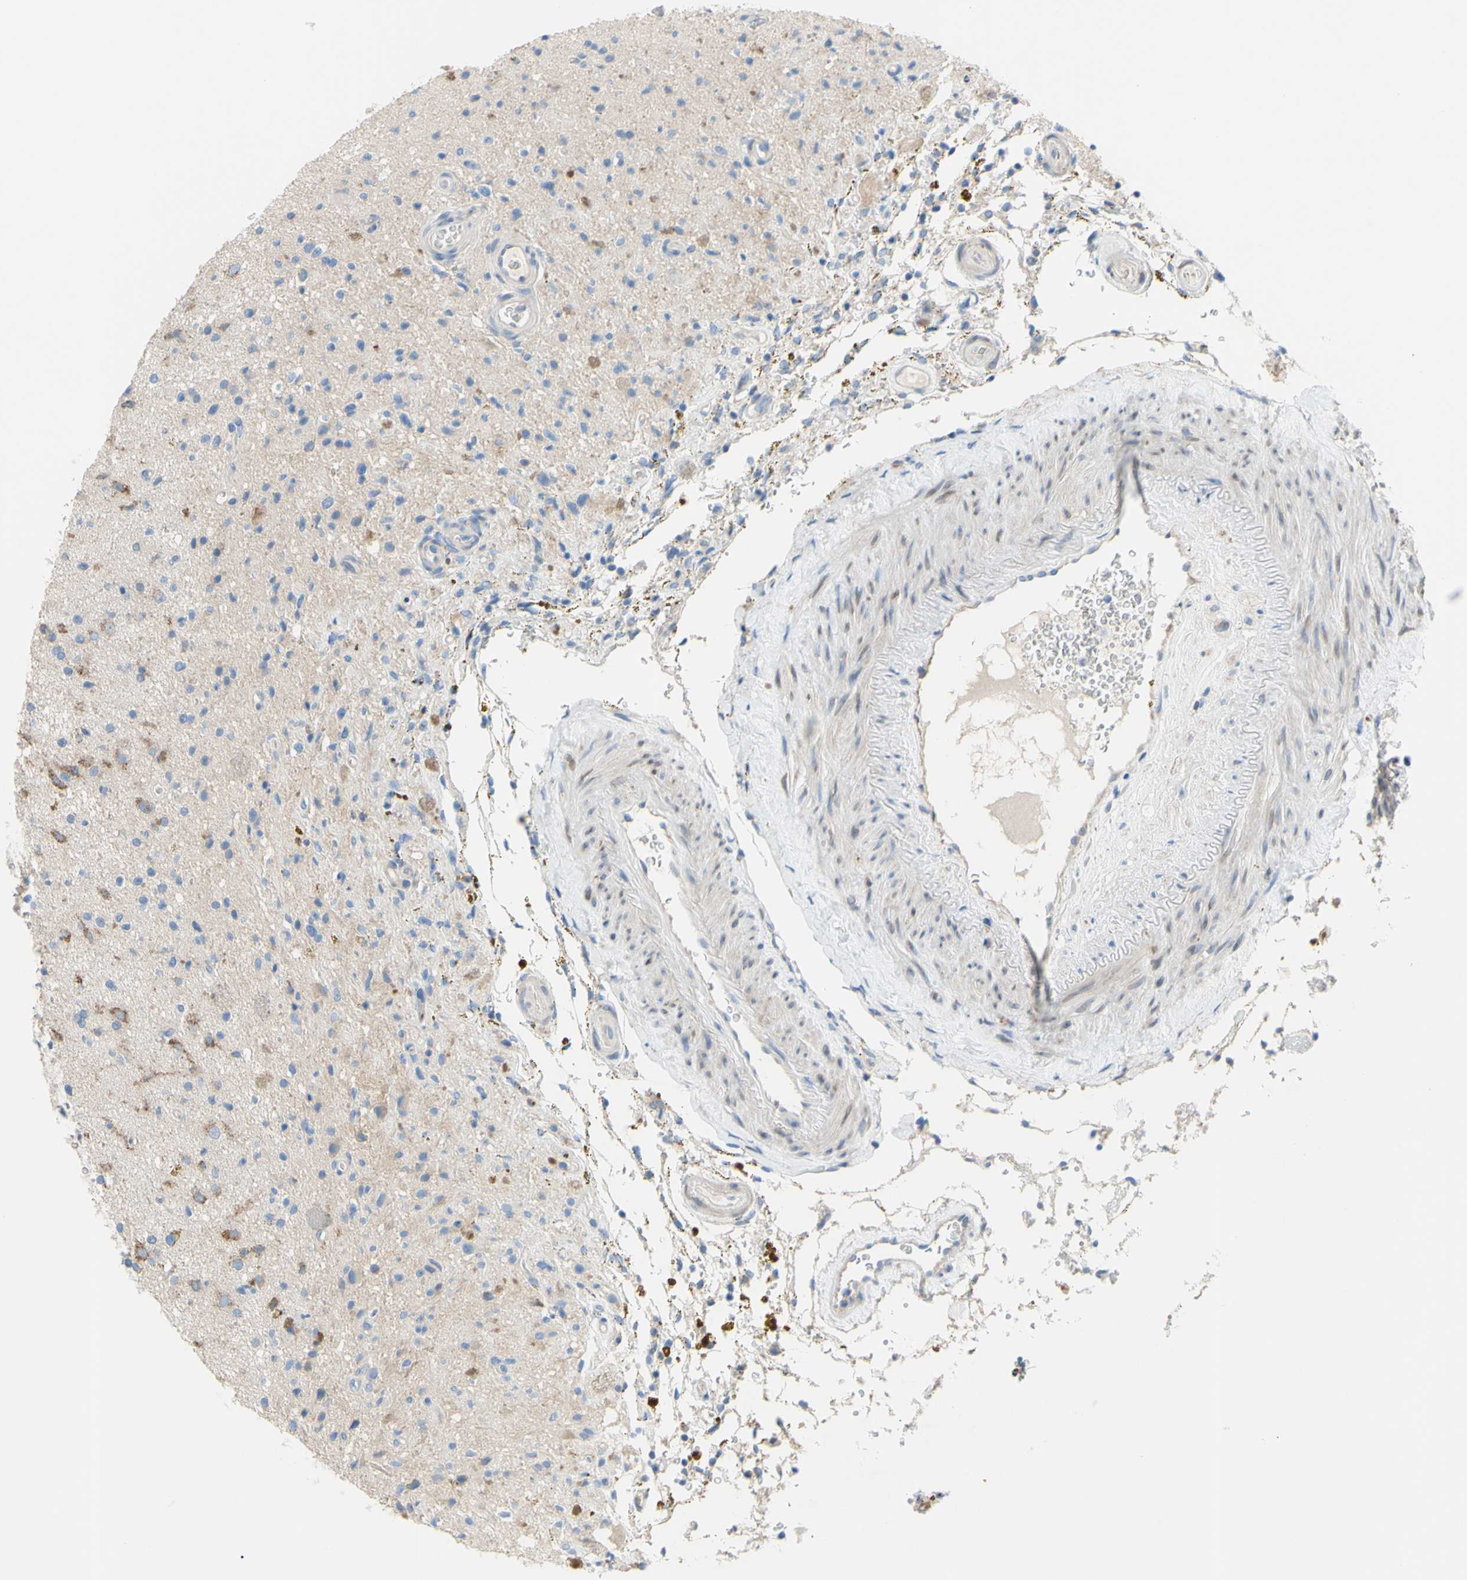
{"staining": {"intensity": "moderate", "quantity": "<25%", "location": "cytoplasmic/membranous"}, "tissue": "glioma", "cell_type": "Tumor cells", "image_type": "cancer", "snomed": [{"axis": "morphology", "description": "Glioma, malignant, High grade"}, {"axis": "topography", "description": "Brain"}], "caption": "Immunohistochemistry (DAB) staining of glioma shows moderate cytoplasmic/membranous protein positivity in about <25% of tumor cells.", "gene": "TMEM59L", "patient": {"sex": "male", "age": 33}}